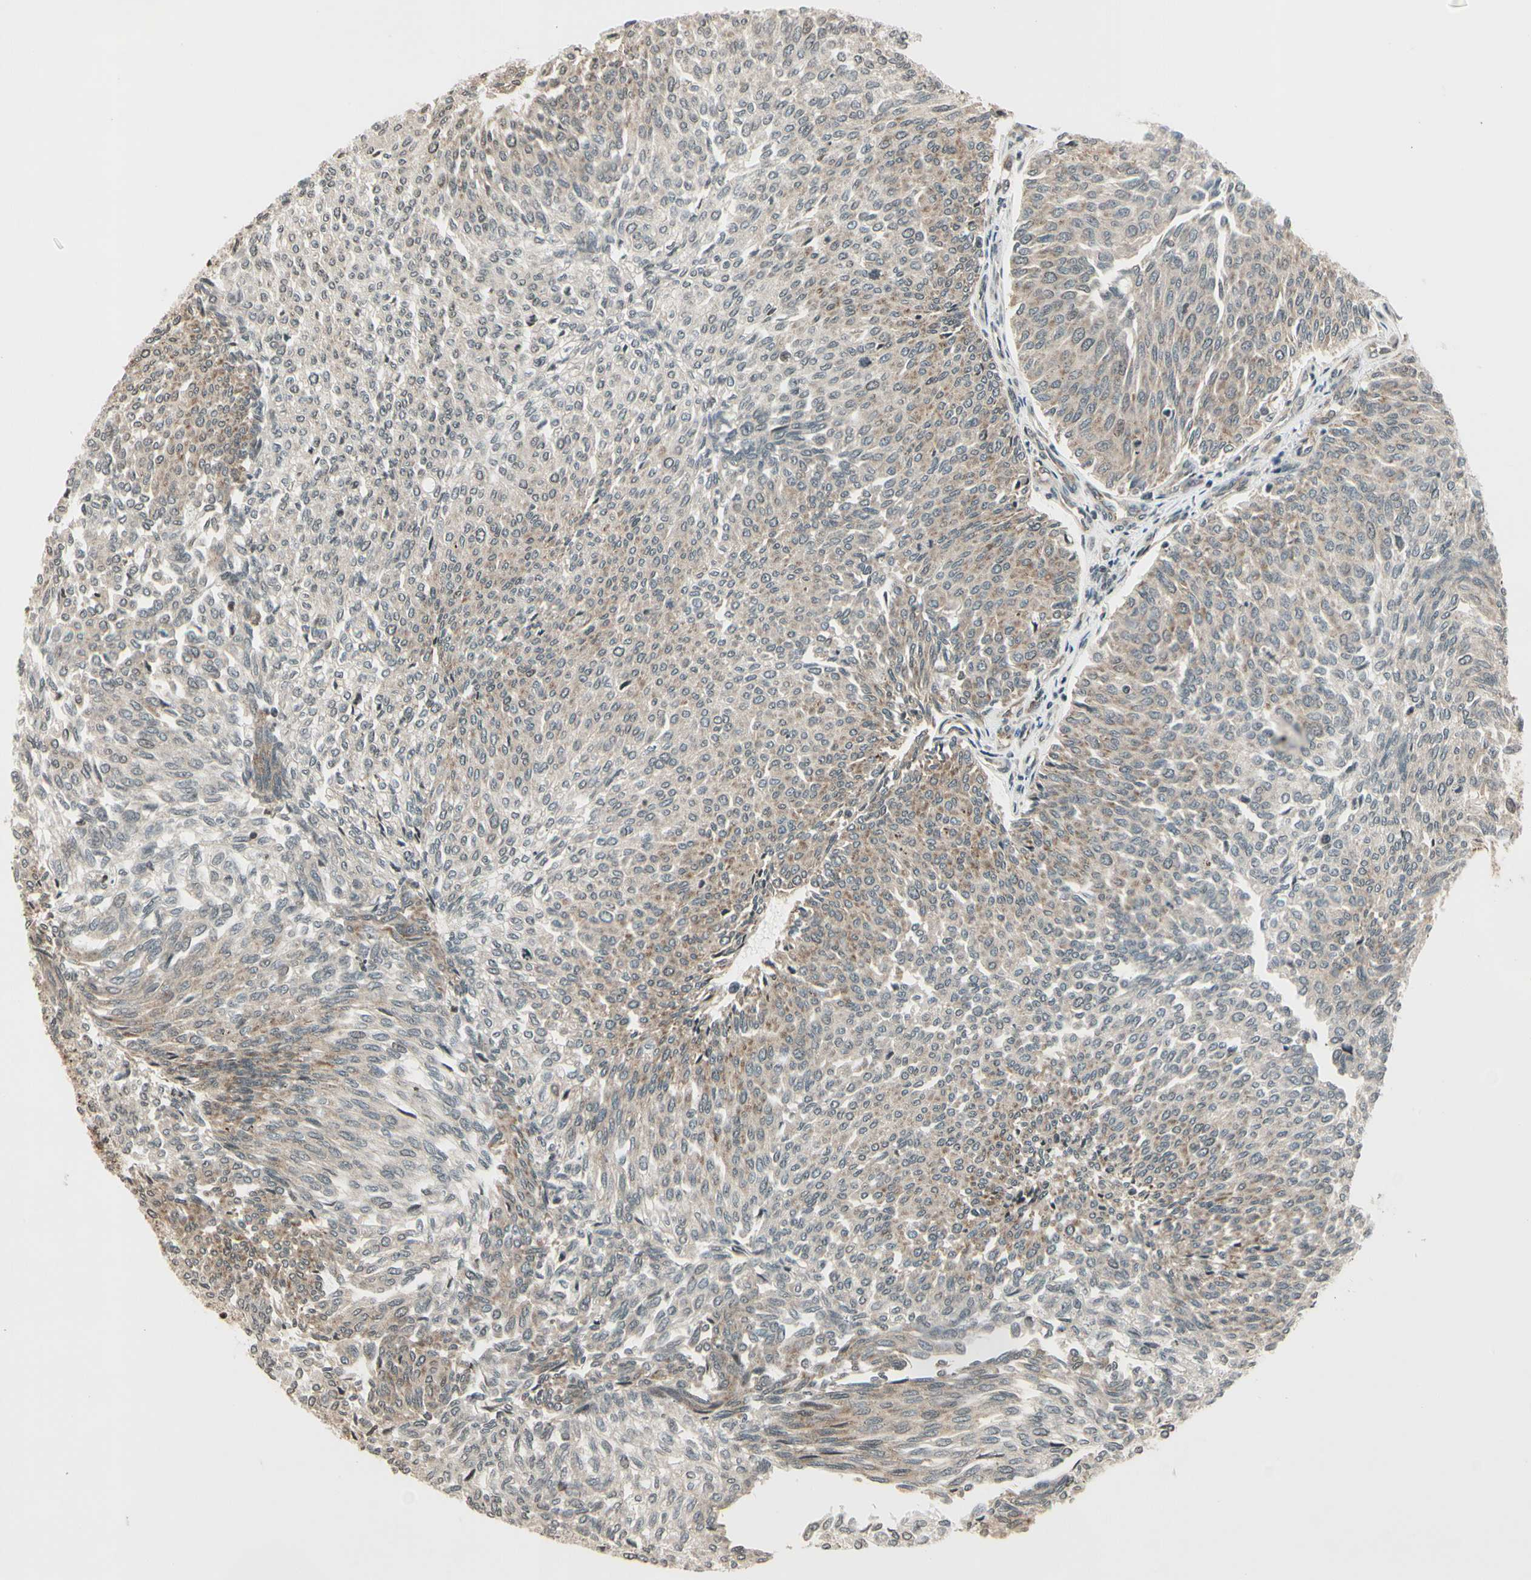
{"staining": {"intensity": "weak", "quantity": "25%-75%", "location": "cytoplasmic/membranous"}, "tissue": "urothelial cancer", "cell_type": "Tumor cells", "image_type": "cancer", "snomed": [{"axis": "morphology", "description": "Urothelial carcinoma, Low grade"}, {"axis": "topography", "description": "Urinary bladder"}], "caption": "Human low-grade urothelial carcinoma stained with a brown dye demonstrates weak cytoplasmic/membranous positive staining in about 25%-75% of tumor cells.", "gene": "SMN2", "patient": {"sex": "female", "age": 79}}